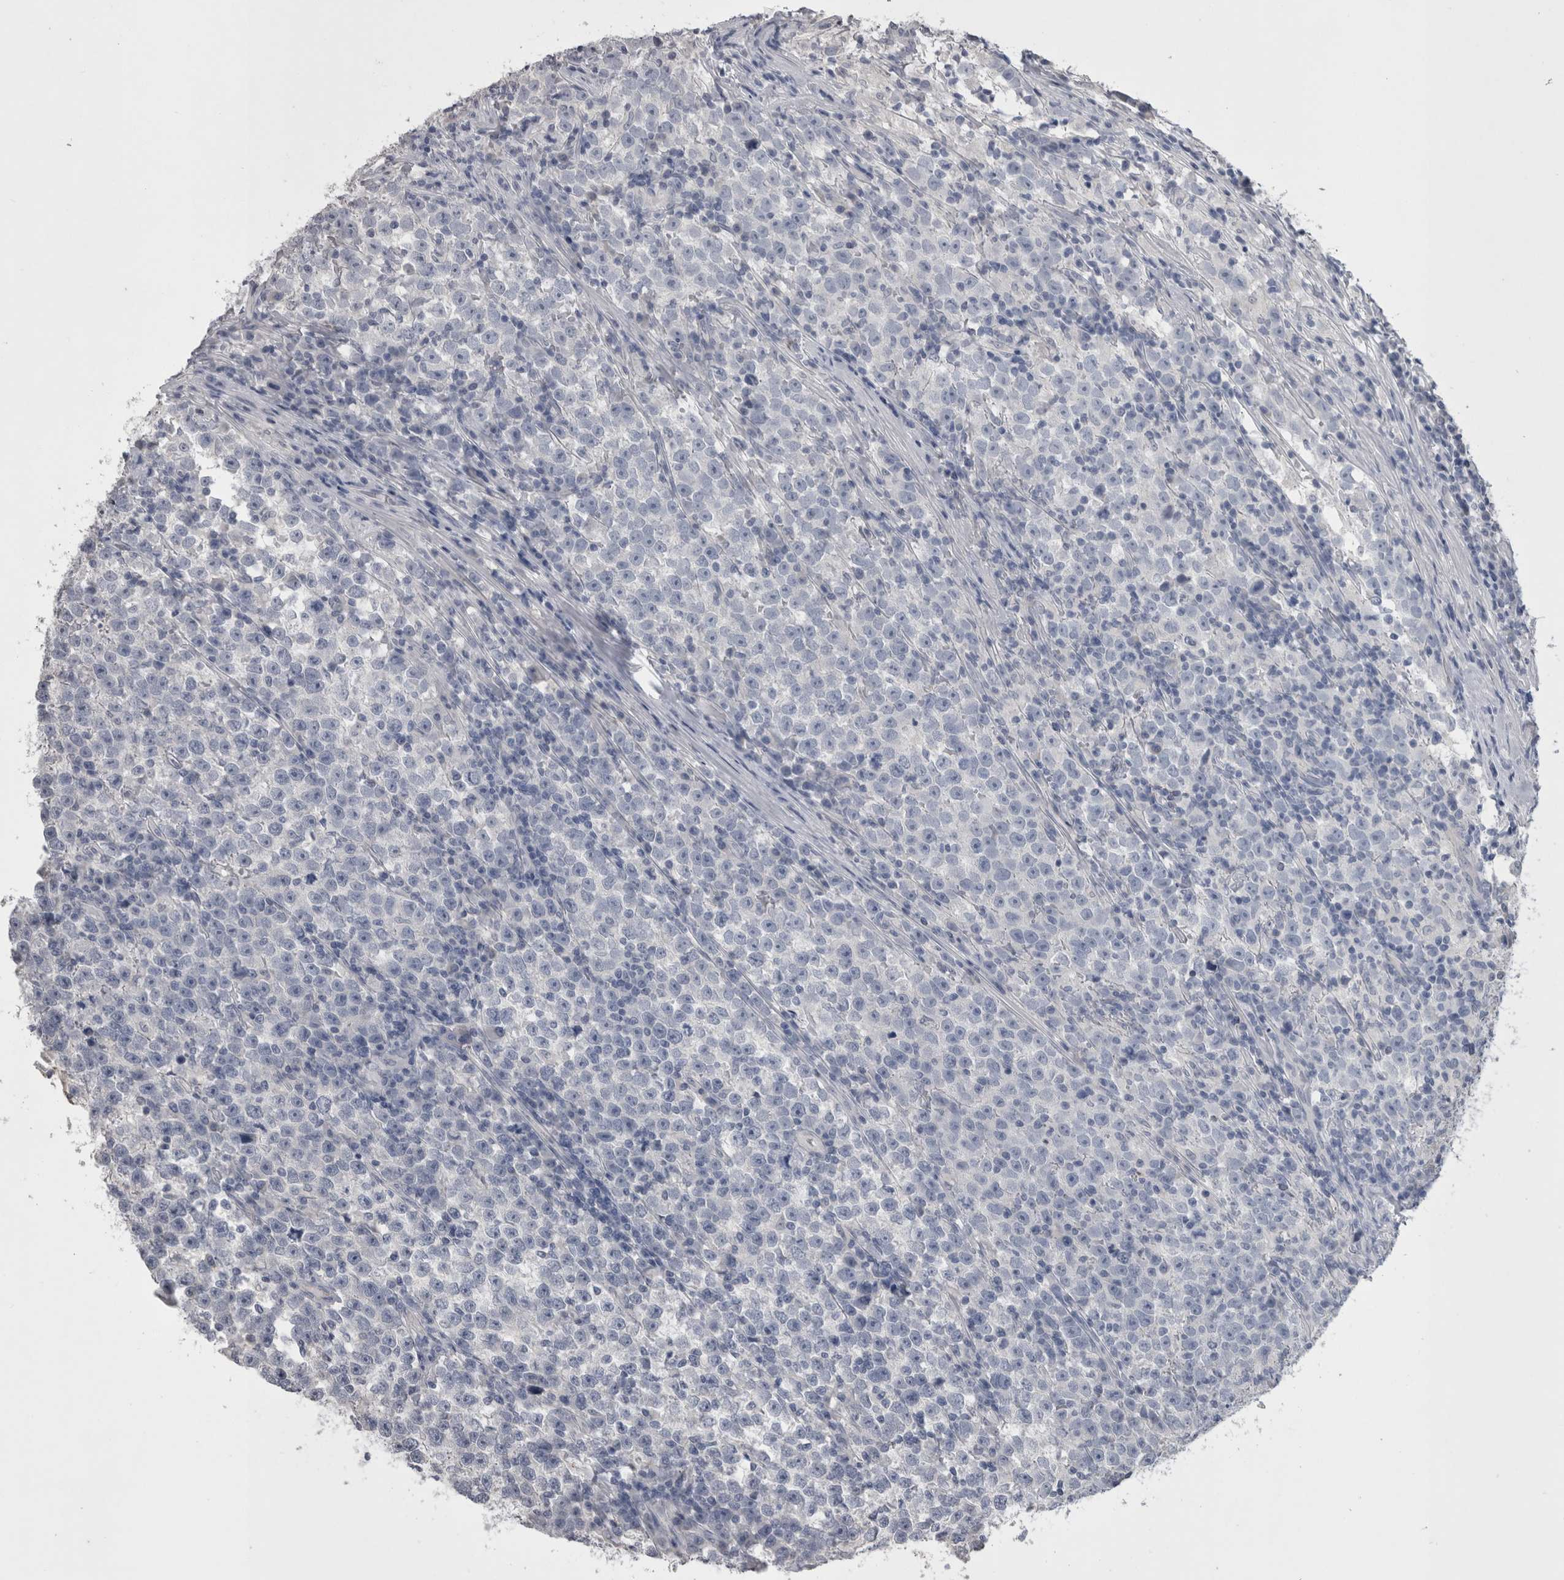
{"staining": {"intensity": "negative", "quantity": "none", "location": "none"}, "tissue": "testis cancer", "cell_type": "Tumor cells", "image_type": "cancer", "snomed": [{"axis": "morphology", "description": "Normal tissue, NOS"}, {"axis": "morphology", "description": "Seminoma, NOS"}, {"axis": "topography", "description": "Testis"}], "caption": "Protein analysis of testis cancer exhibits no significant expression in tumor cells. The staining was performed using DAB (3,3'-diaminobenzidine) to visualize the protein expression in brown, while the nuclei were stained in blue with hematoxylin (Magnification: 20x).", "gene": "ADAM2", "patient": {"sex": "male", "age": 43}}